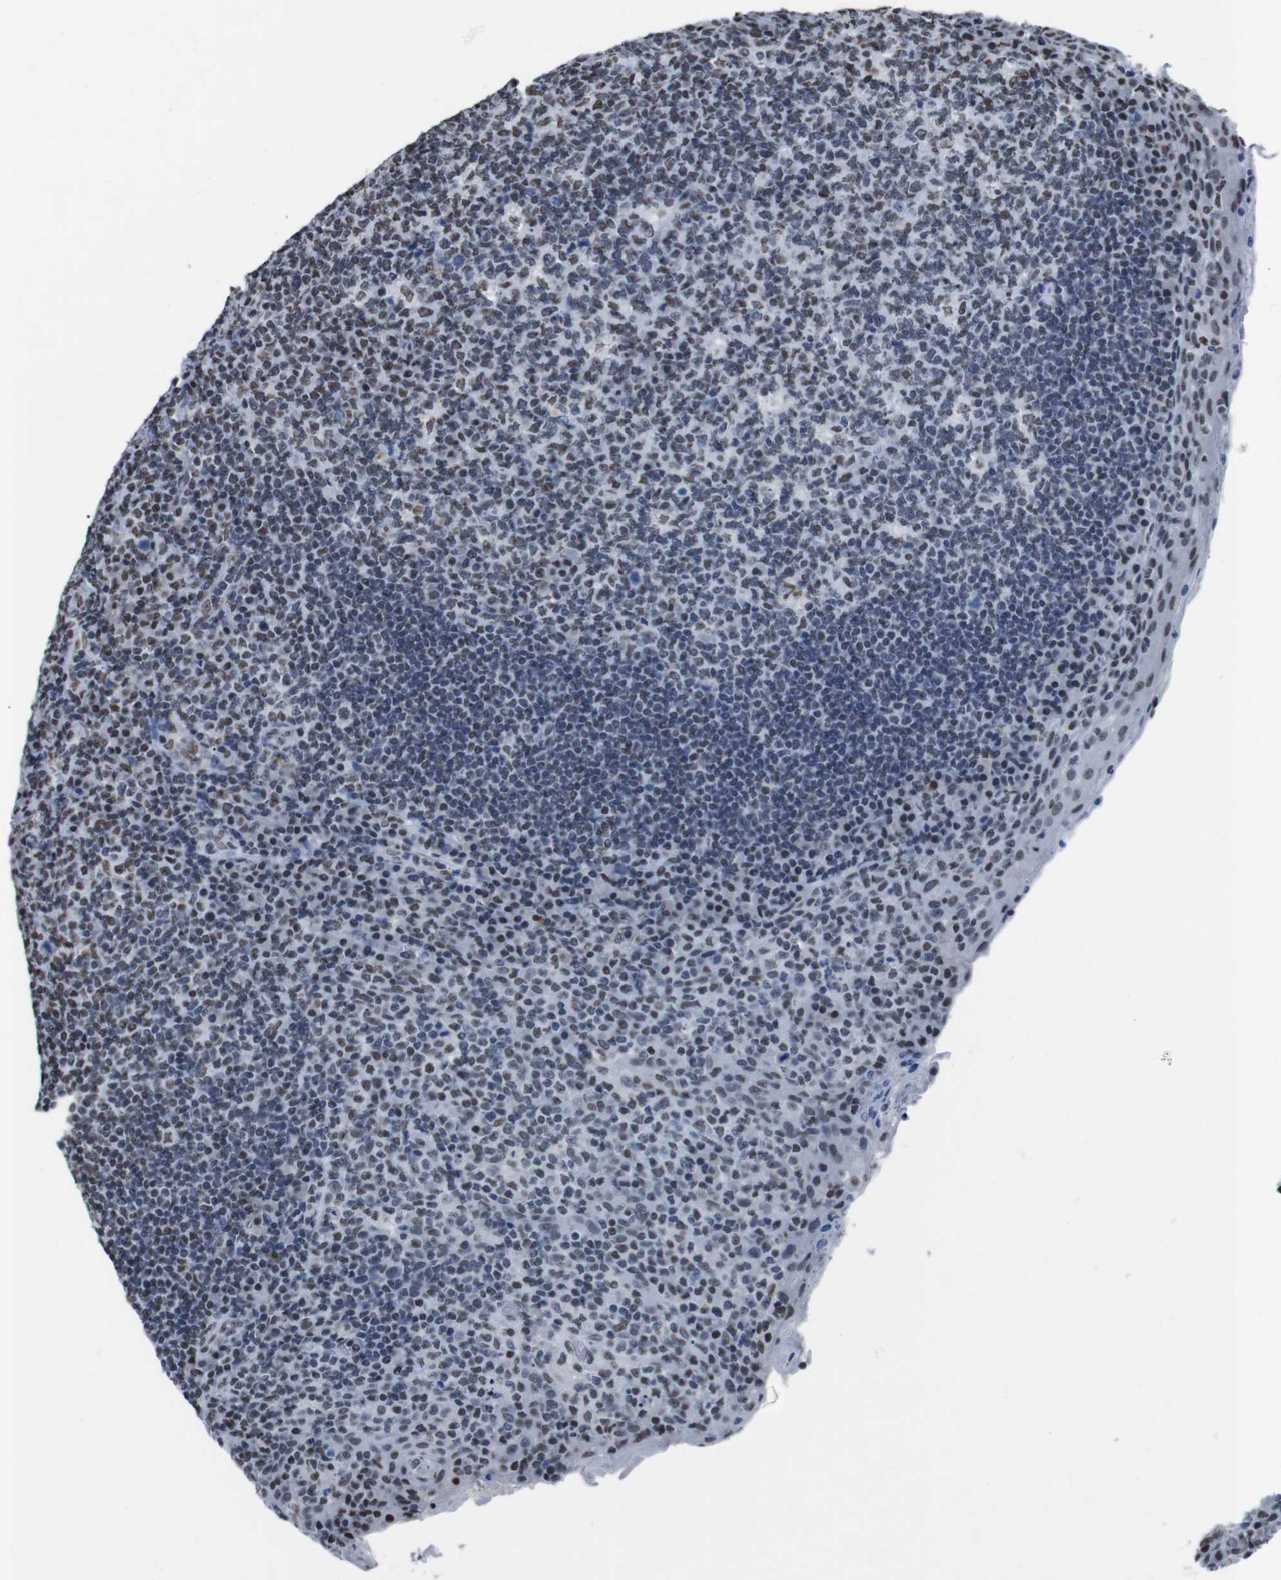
{"staining": {"intensity": "moderate", "quantity": "25%-75%", "location": "nuclear"}, "tissue": "tonsil", "cell_type": "Germinal center cells", "image_type": "normal", "snomed": [{"axis": "morphology", "description": "Normal tissue, NOS"}, {"axis": "topography", "description": "Tonsil"}], "caption": "Moderate nuclear protein positivity is identified in about 25%-75% of germinal center cells in tonsil. (DAB IHC with brightfield microscopy, high magnification).", "gene": "PIP4P2", "patient": {"sex": "male", "age": 17}}